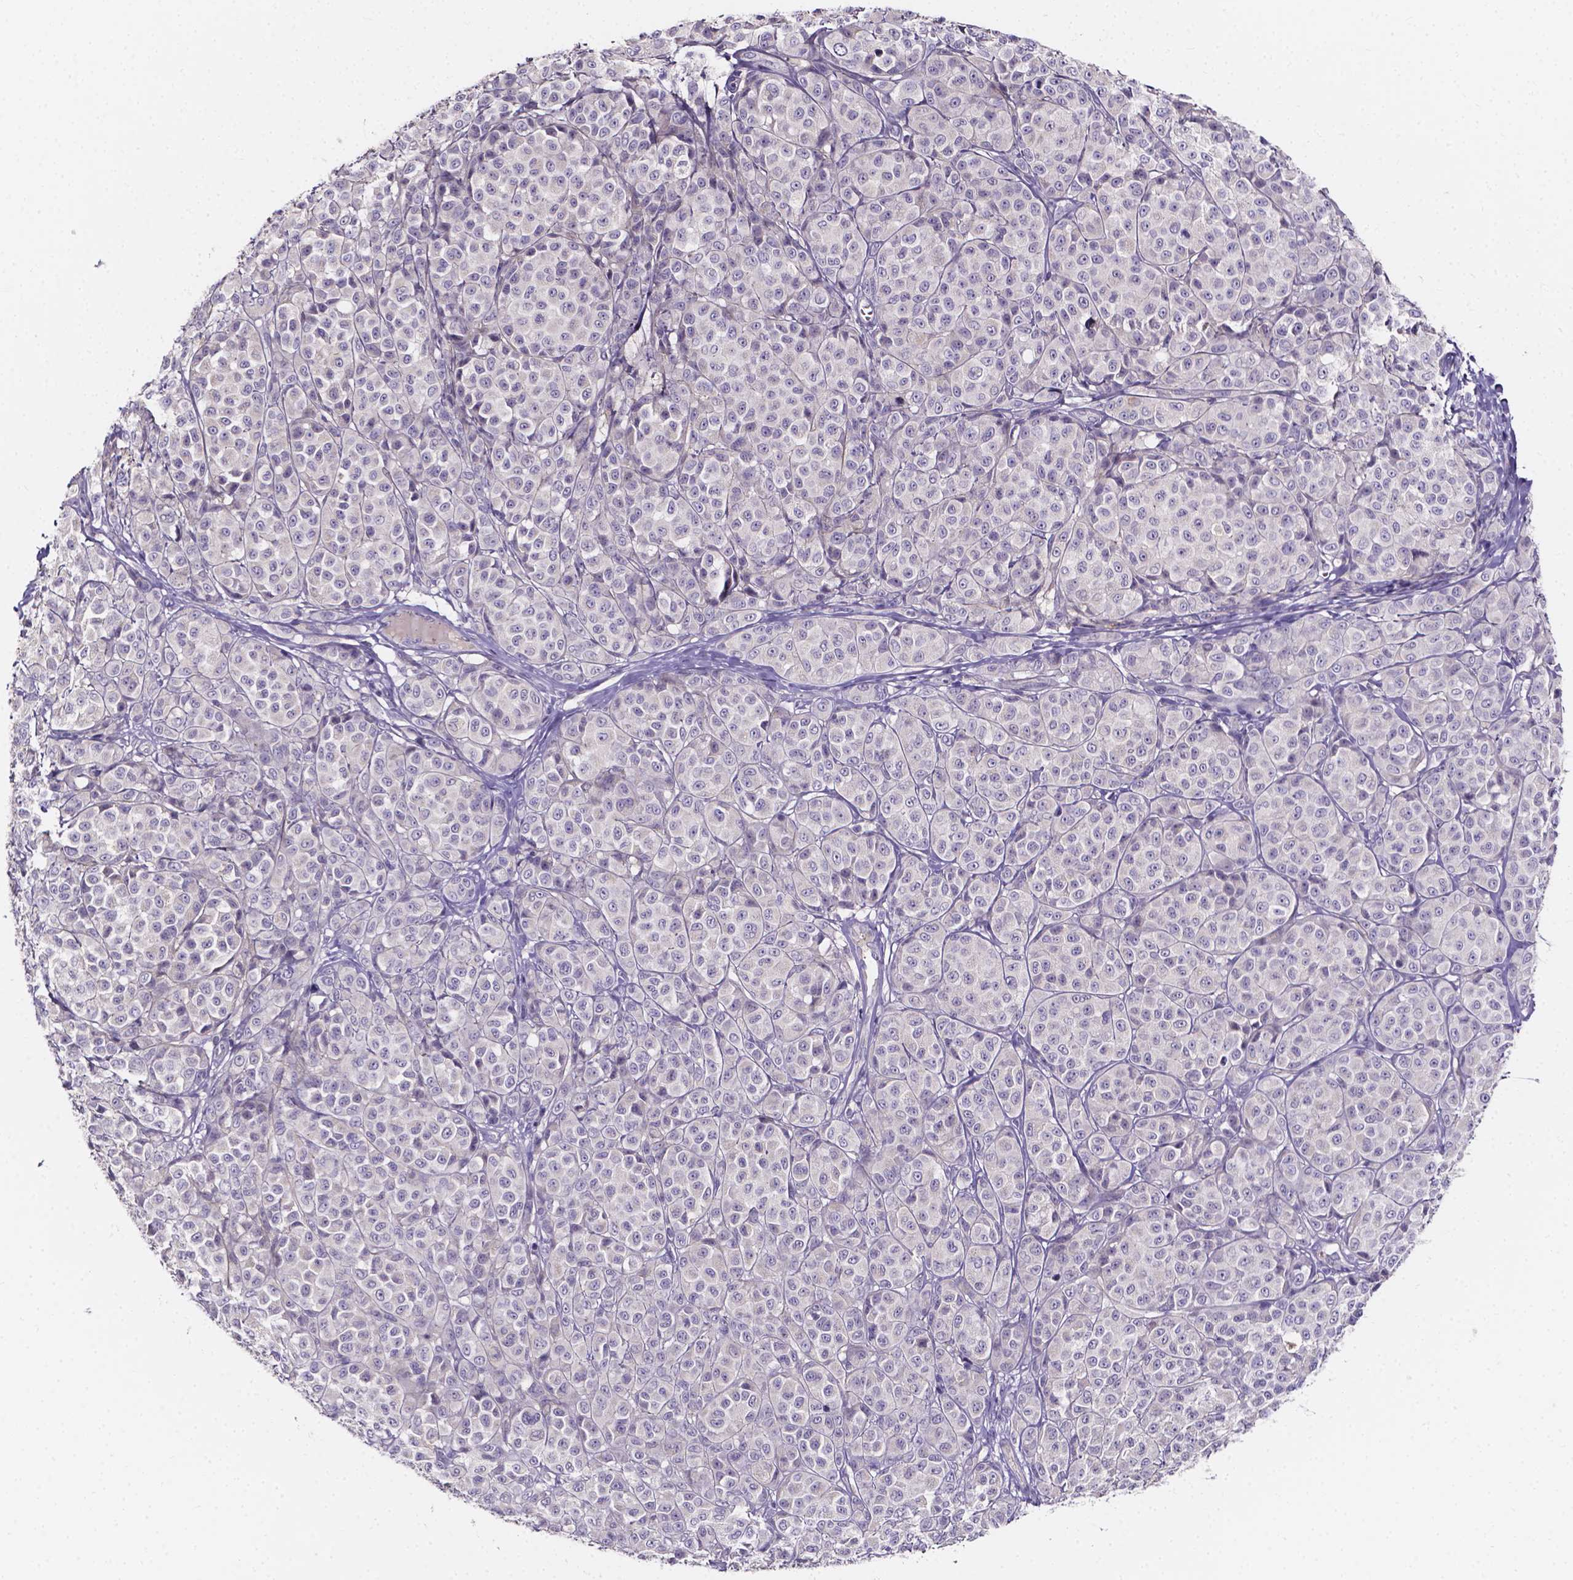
{"staining": {"intensity": "negative", "quantity": "none", "location": "none"}, "tissue": "melanoma", "cell_type": "Tumor cells", "image_type": "cancer", "snomed": [{"axis": "morphology", "description": "Malignant melanoma, NOS"}, {"axis": "topography", "description": "Skin"}], "caption": "Immunohistochemical staining of melanoma shows no significant staining in tumor cells.", "gene": "SPOCD1", "patient": {"sex": "male", "age": 89}}